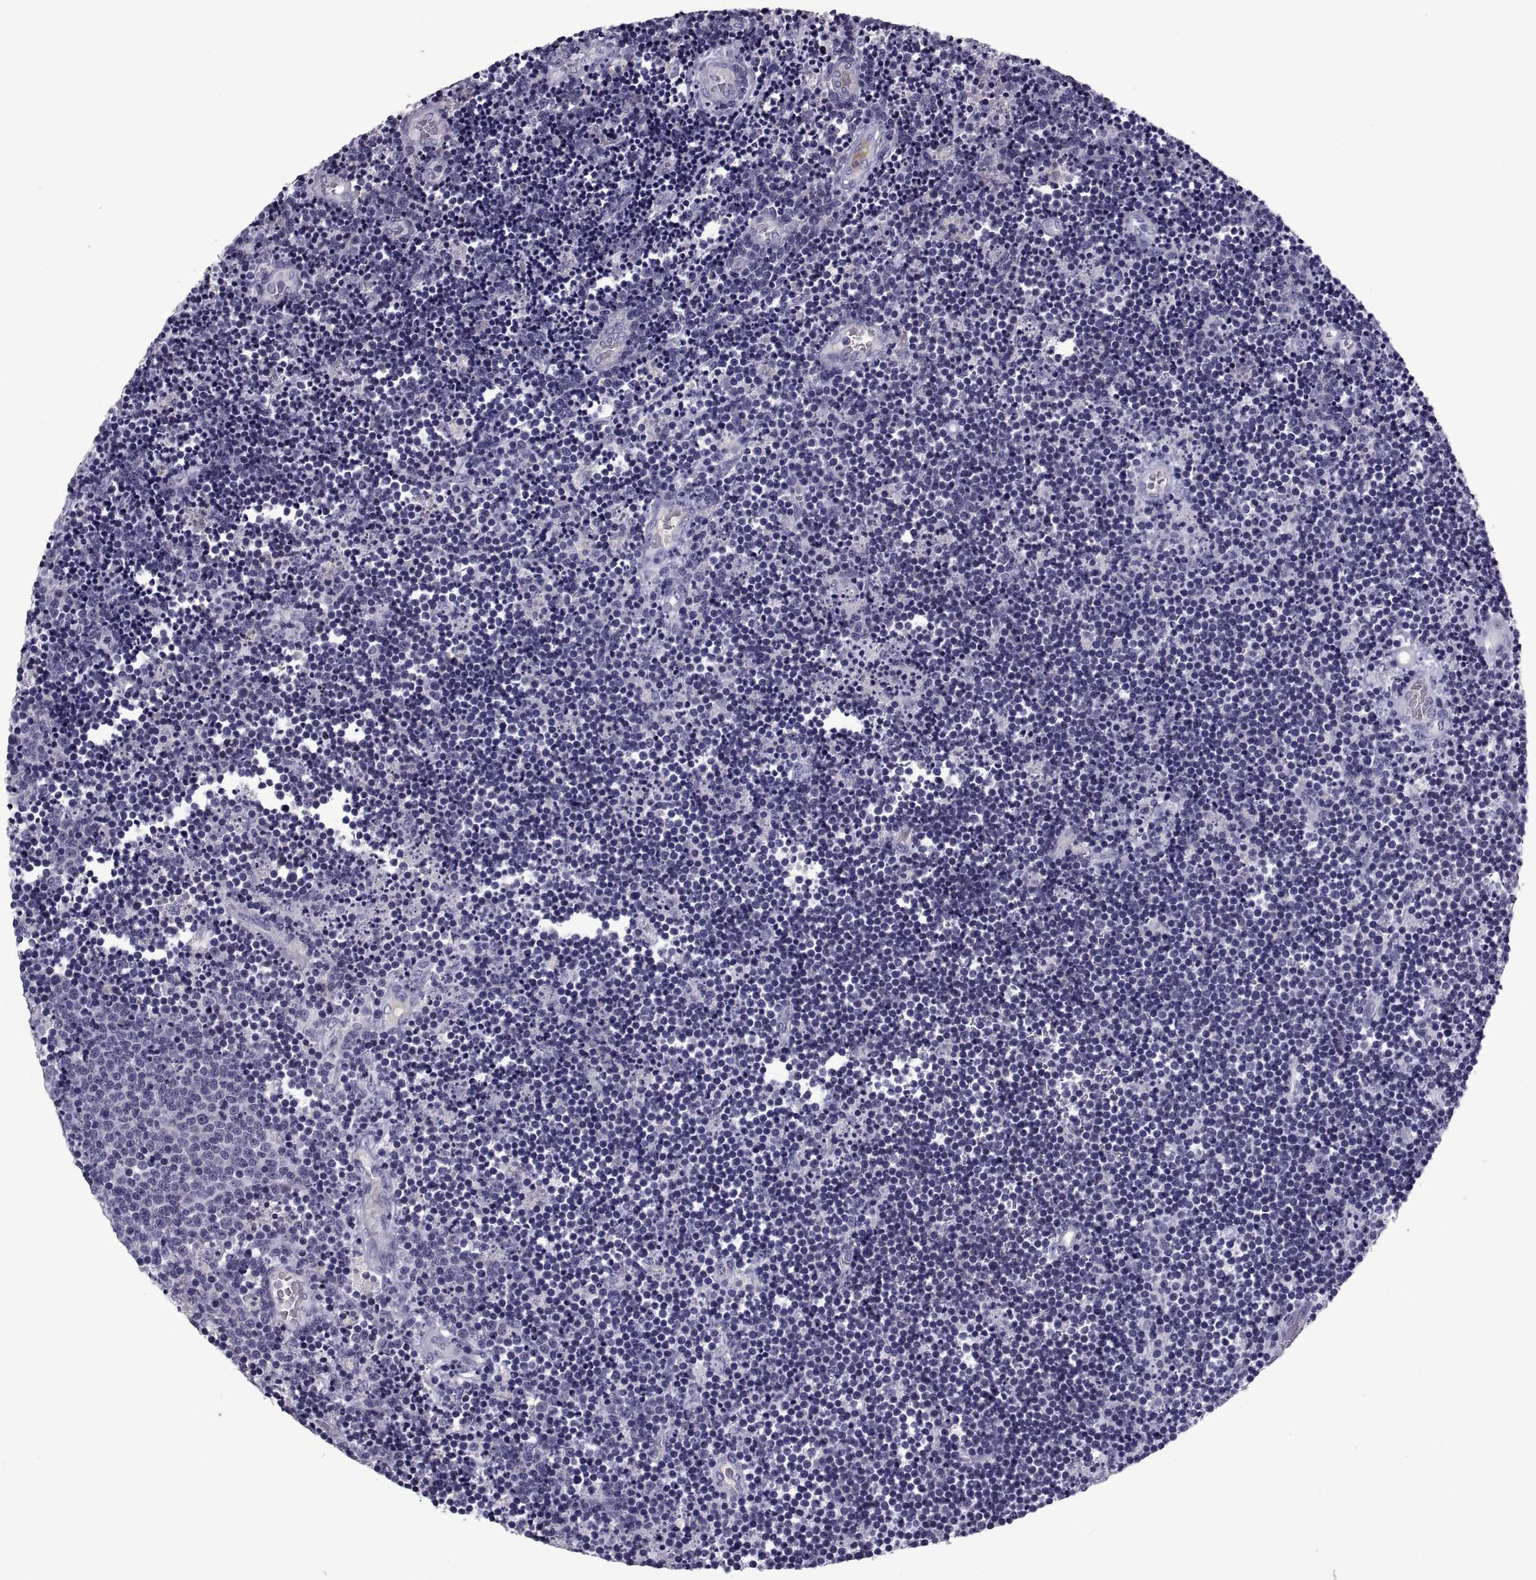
{"staining": {"intensity": "negative", "quantity": "none", "location": "none"}, "tissue": "lymphoma", "cell_type": "Tumor cells", "image_type": "cancer", "snomed": [{"axis": "morphology", "description": "Malignant lymphoma, non-Hodgkin's type, Low grade"}, {"axis": "topography", "description": "Brain"}], "caption": "Low-grade malignant lymphoma, non-Hodgkin's type stained for a protein using immunohistochemistry shows no positivity tumor cells.", "gene": "PDZRN4", "patient": {"sex": "female", "age": 66}}